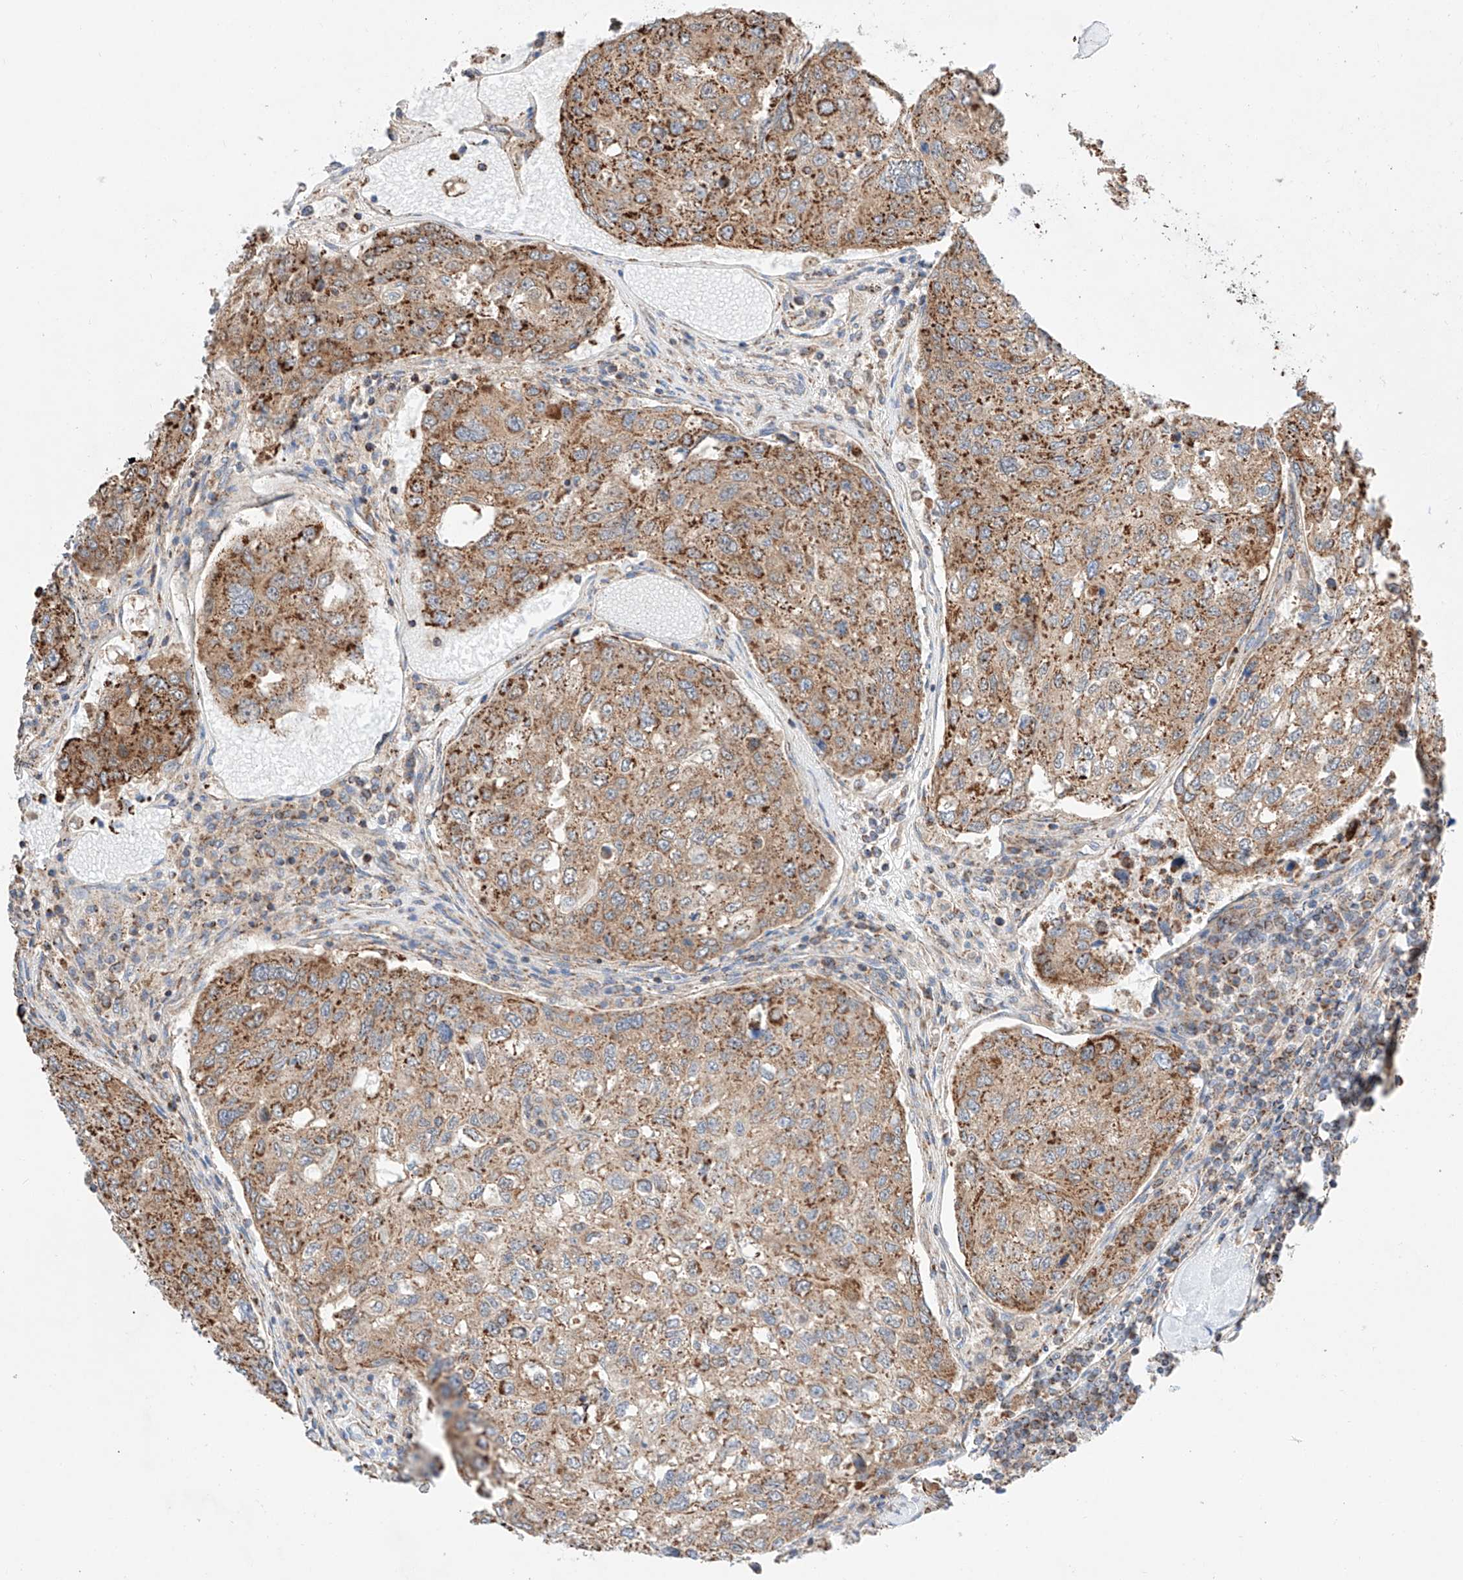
{"staining": {"intensity": "moderate", "quantity": ">75%", "location": "cytoplasmic/membranous"}, "tissue": "urothelial cancer", "cell_type": "Tumor cells", "image_type": "cancer", "snomed": [{"axis": "morphology", "description": "Urothelial carcinoma, High grade"}, {"axis": "topography", "description": "Lymph node"}, {"axis": "topography", "description": "Urinary bladder"}], "caption": "Moderate cytoplasmic/membranous protein positivity is present in about >75% of tumor cells in urothelial carcinoma (high-grade). The protein of interest is shown in brown color, while the nuclei are stained blue.", "gene": "KTI12", "patient": {"sex": "male", "age": 51}}